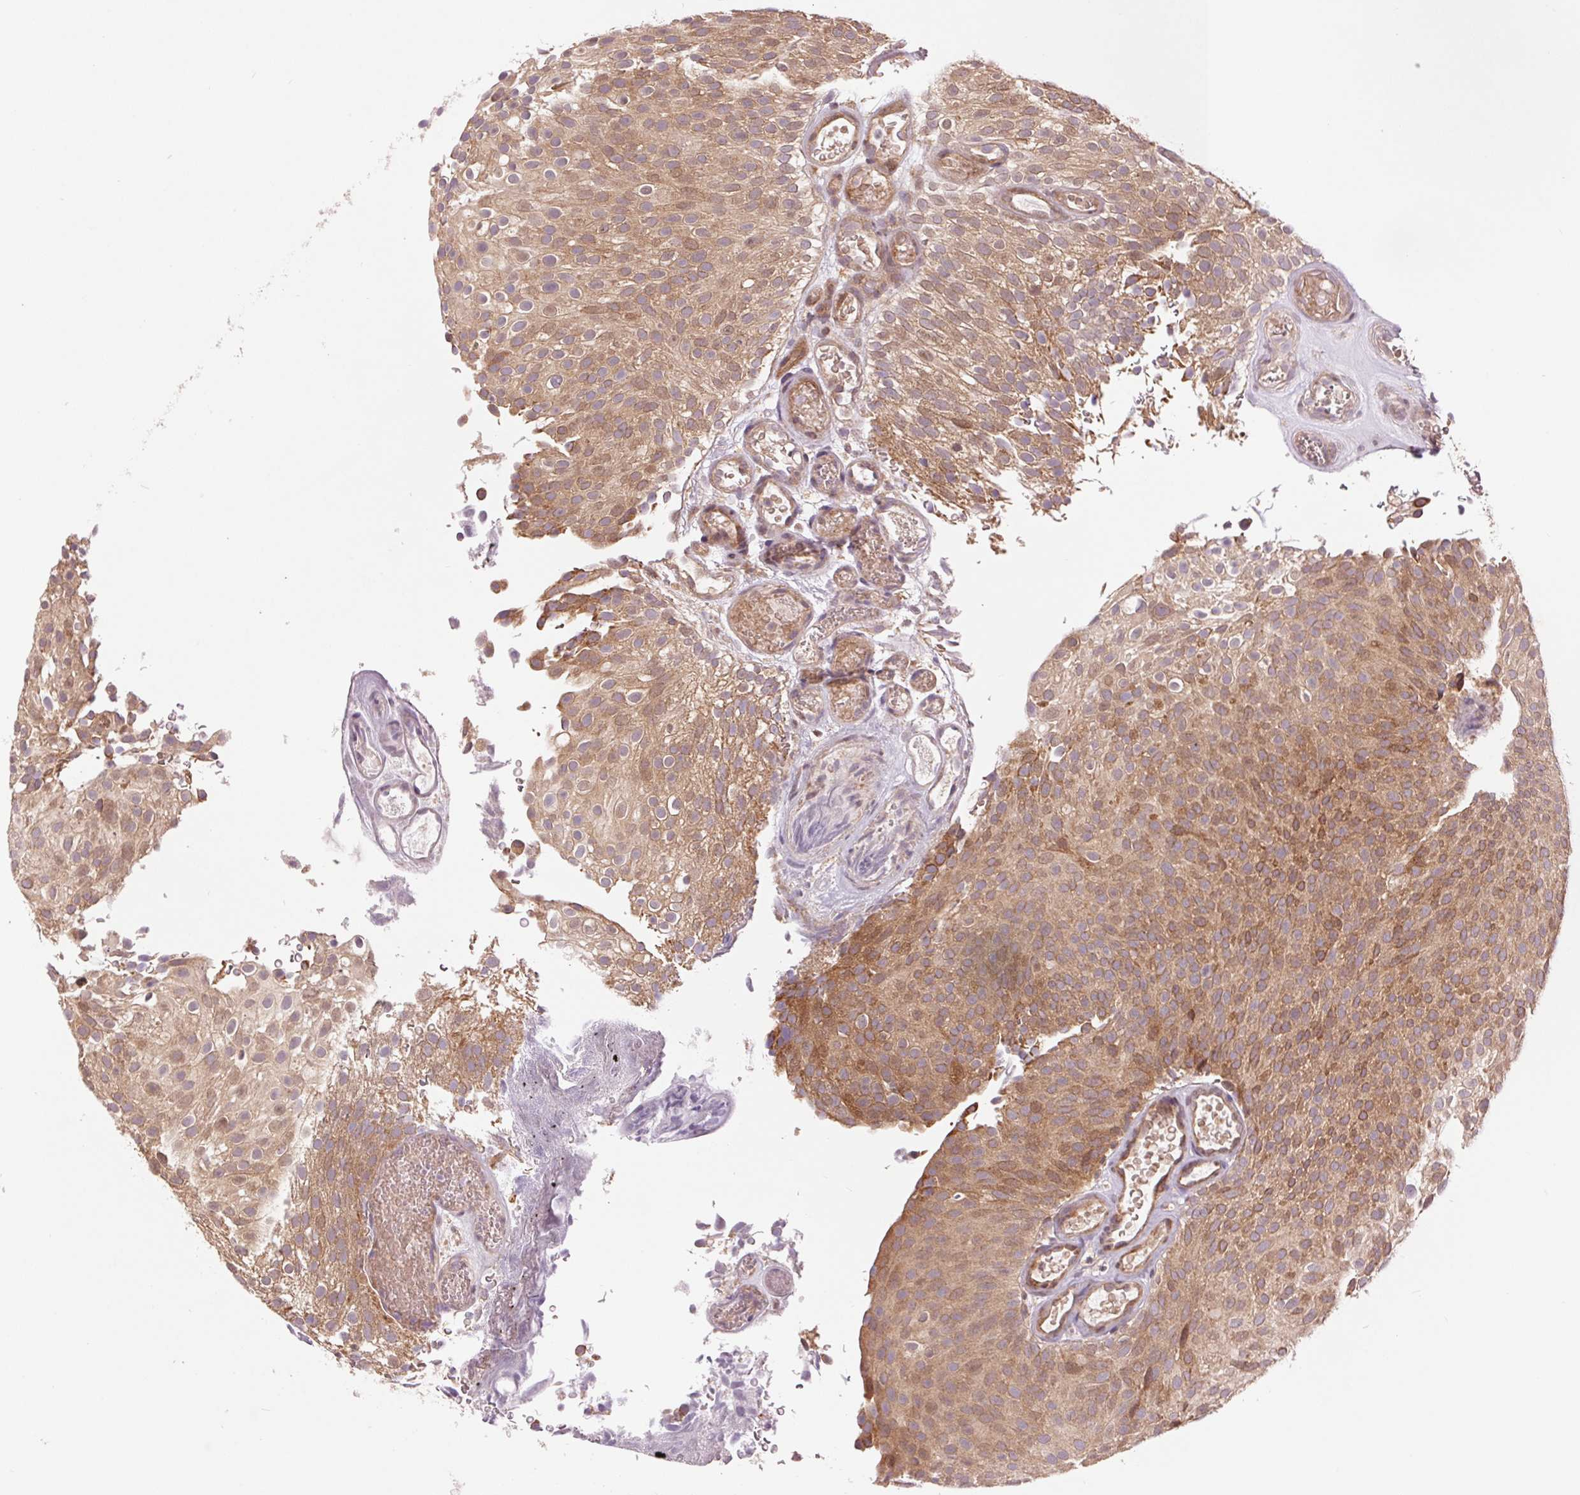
{"staining": {"intensity": "moderate", "quantity": ">75%", "location": "cytoplasmic/membranous"}, "tissue": "urothelial cancer", "cell_type": "Tumor cells", "image_type": "cancer", "snomed": [{"axis": "morphology", "description": "Urothelial carcinoma, Low grade"}, {"axis": "topography", "description": "Urinary bladder"}], "caption": "A medium amount of moderate cytoplasmic/membranous expression is identified in about >75% of tumor cells in urothelial cancer tissue.", "gene": "BTF3L4", "patient": {"sex": "male", "age": 78}}